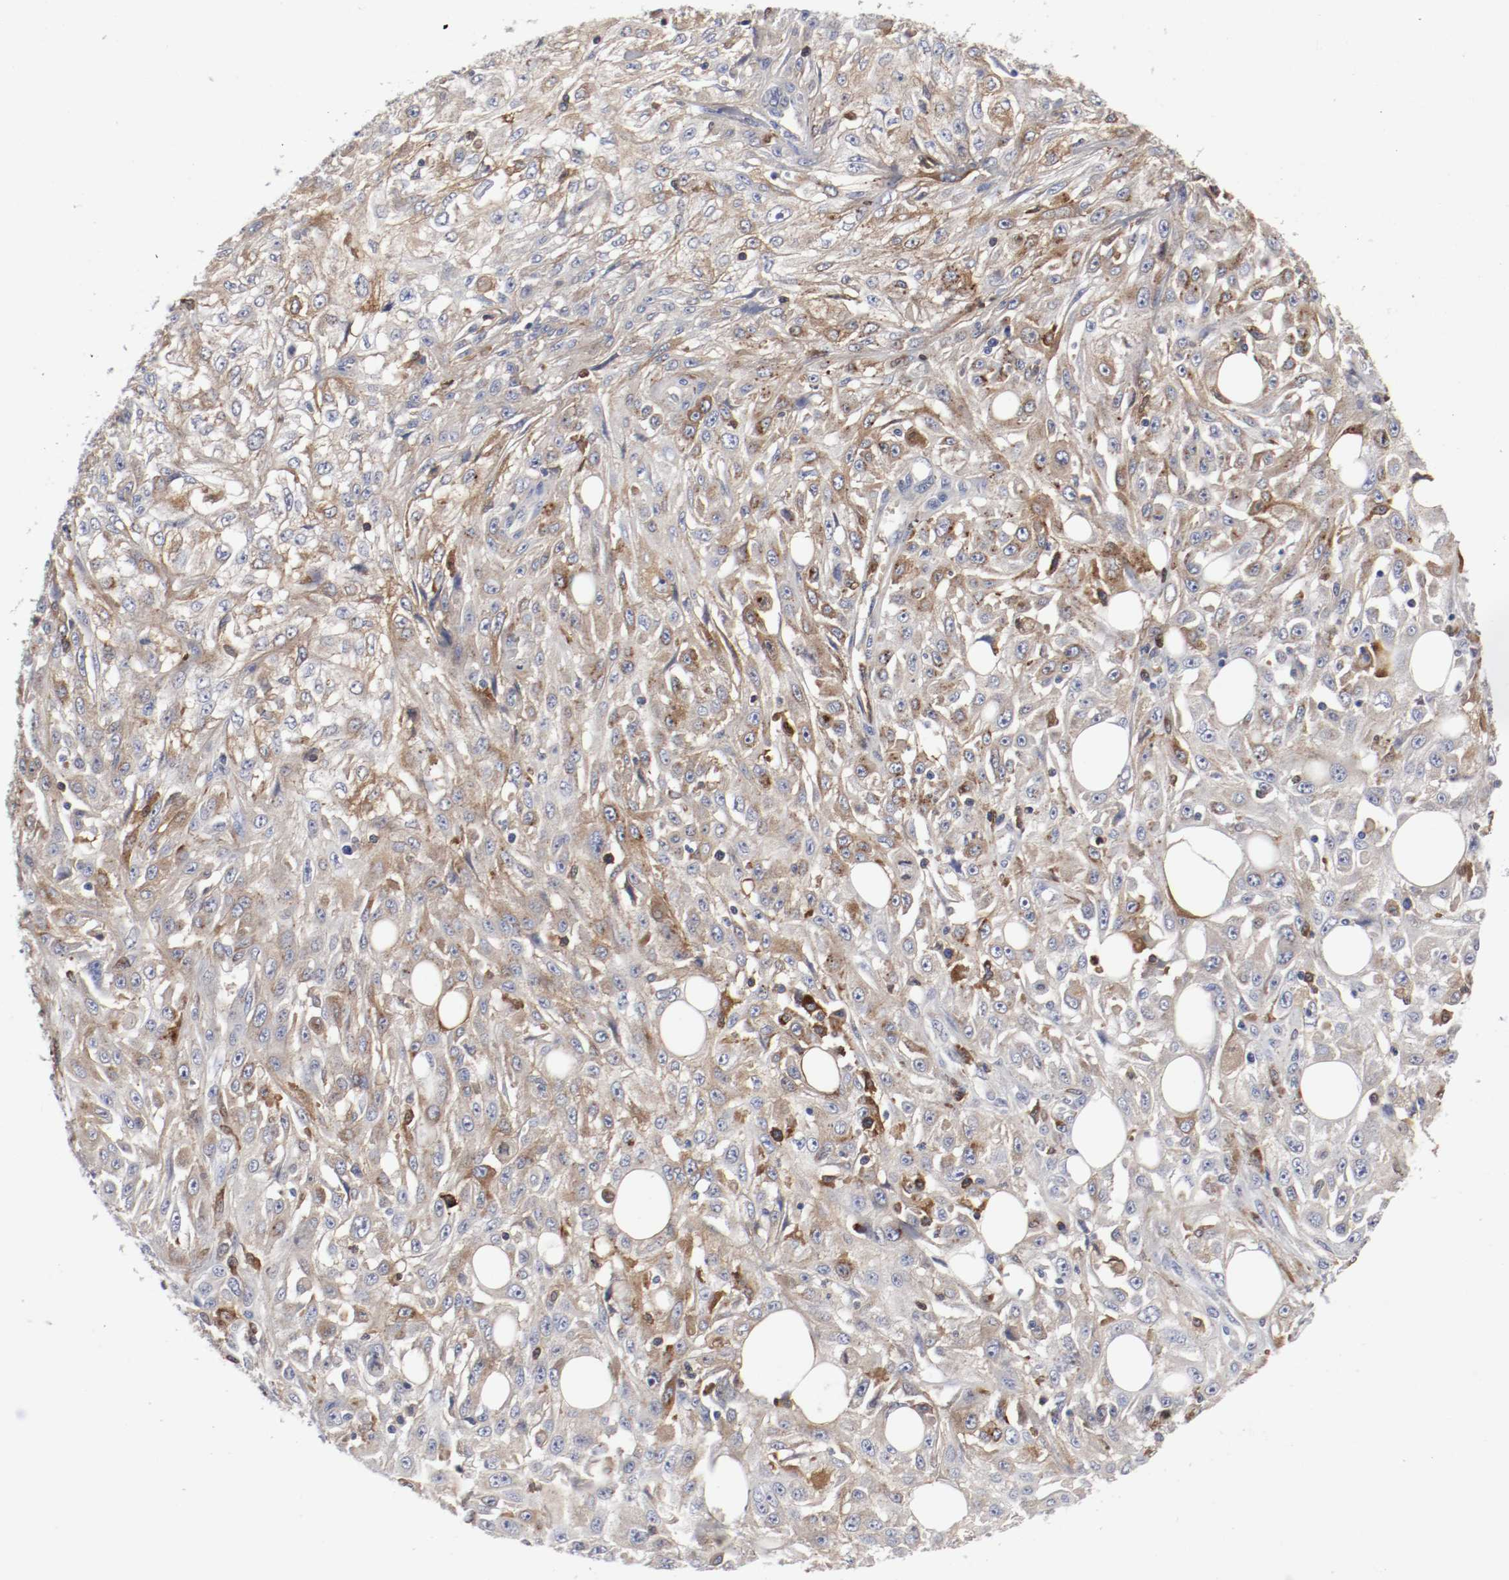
{"staining": {"intensity": "moderate", "quantity": "25%-75%", "location": "cytoplasmic/membranous"}, "tissue": "skin cancer", "cell_type": "Tumor cells", "image_type": "cancer", "snomed": [{"axis": "morphology", "description": "Squamous cell carcinoma, NOS"}, {"axis": "topography", "description": "Skin"}], "caption": "This is a photomicrograph of IHC staining of skin cancer (squamous cell carcinoma), which shows moderate staining in the cytoplasmic/membranous of tumor cells.", "gene": "FGFBP1", "patient": {"sex": "male", "age": 75}}